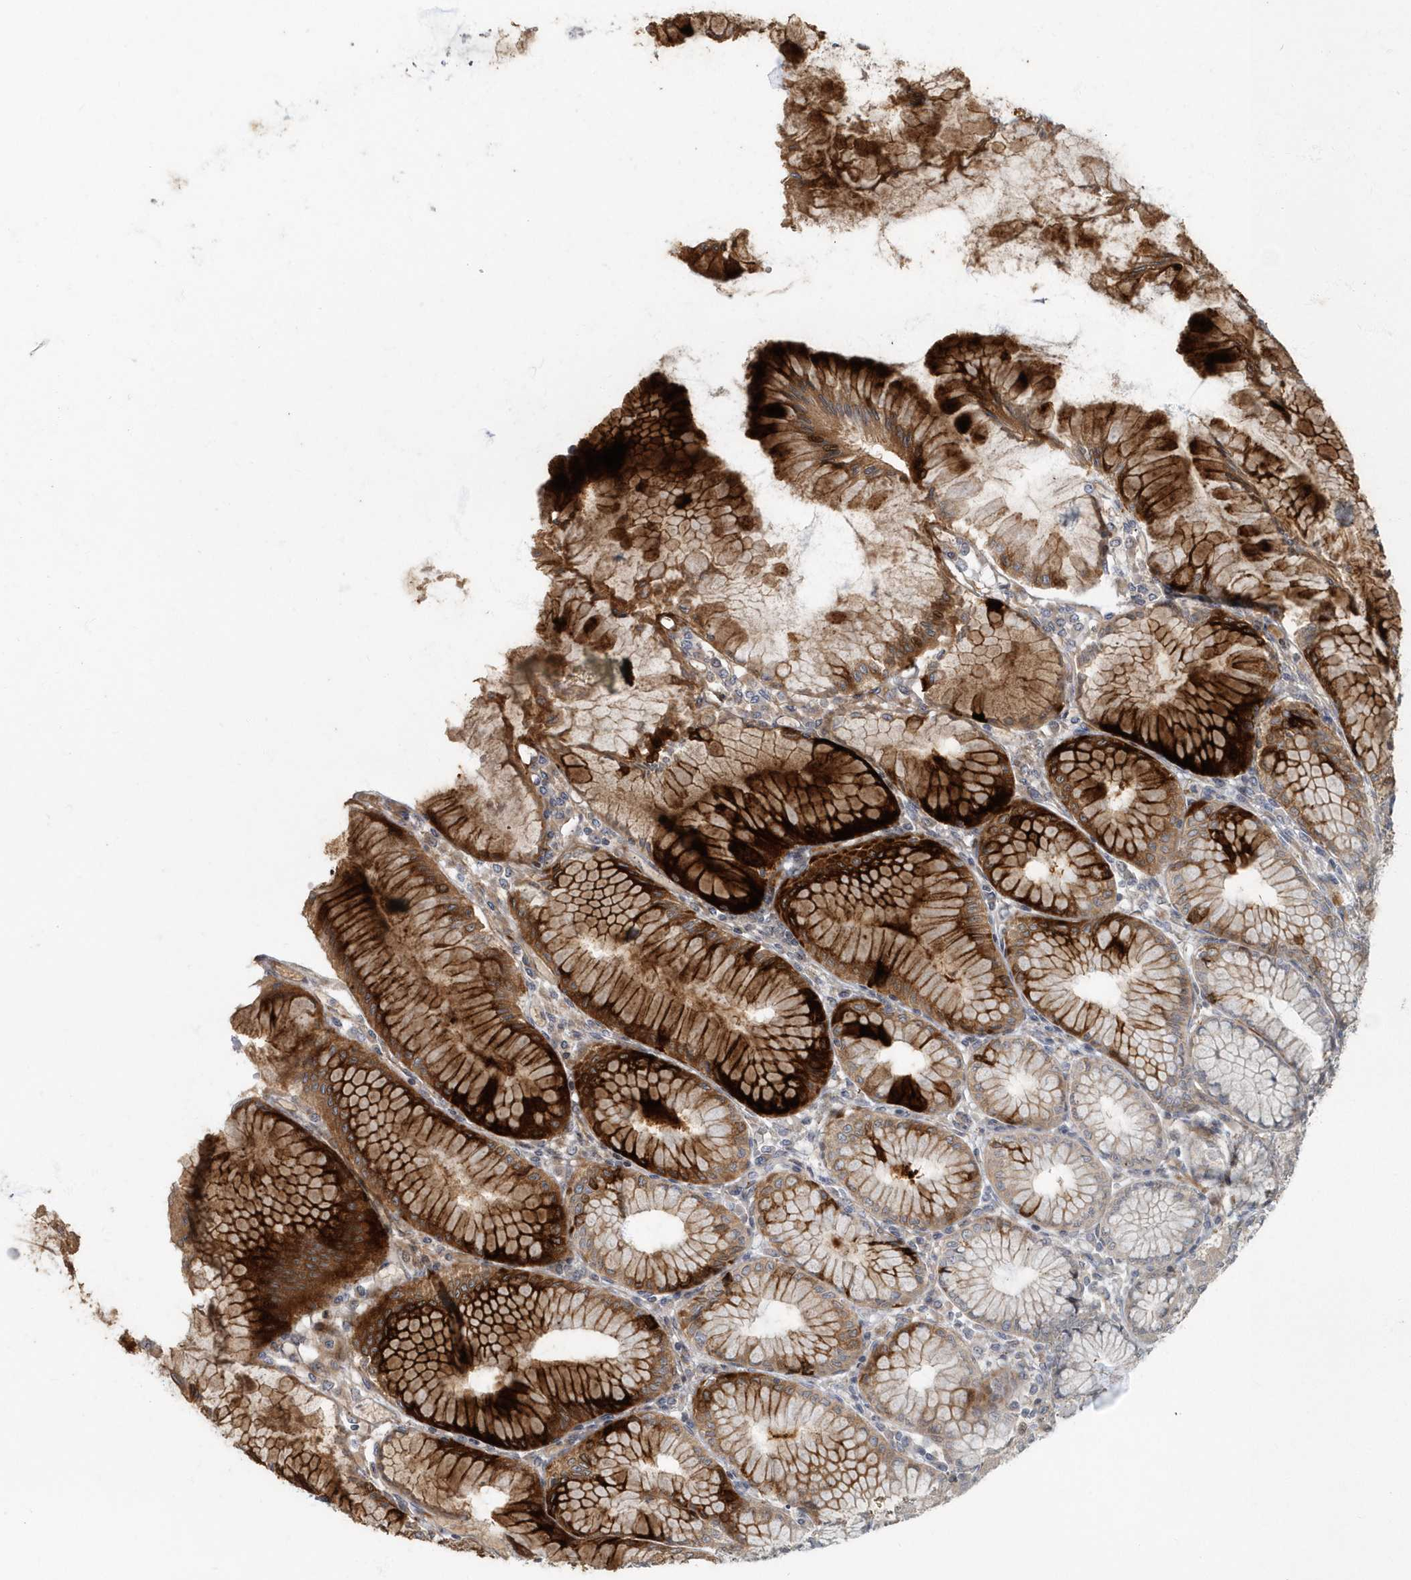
{"staining": {"intensity": "strong", "quantity": "25%-75%", "location": "cytoplasmic/membranous"}, "tissue": "stomach", "cell_type": "Glandular cells", "image_type": "normal", "snomed": [{"axis": "morphology", "description": "Normal tissue, NOS"}, {"axis": "topography", "description": "Stomach"}], "caption": "Immunohistochemistry (IHC) micrograph of normal stomach stained for a protein (brown), which demonstrates high levels of strong cytoplasmic/membranous positivity in approximately 25%-75% of glandular cells.", "gene": "ARHGEF38", "patient": {"sex": "female", "age": 57}}